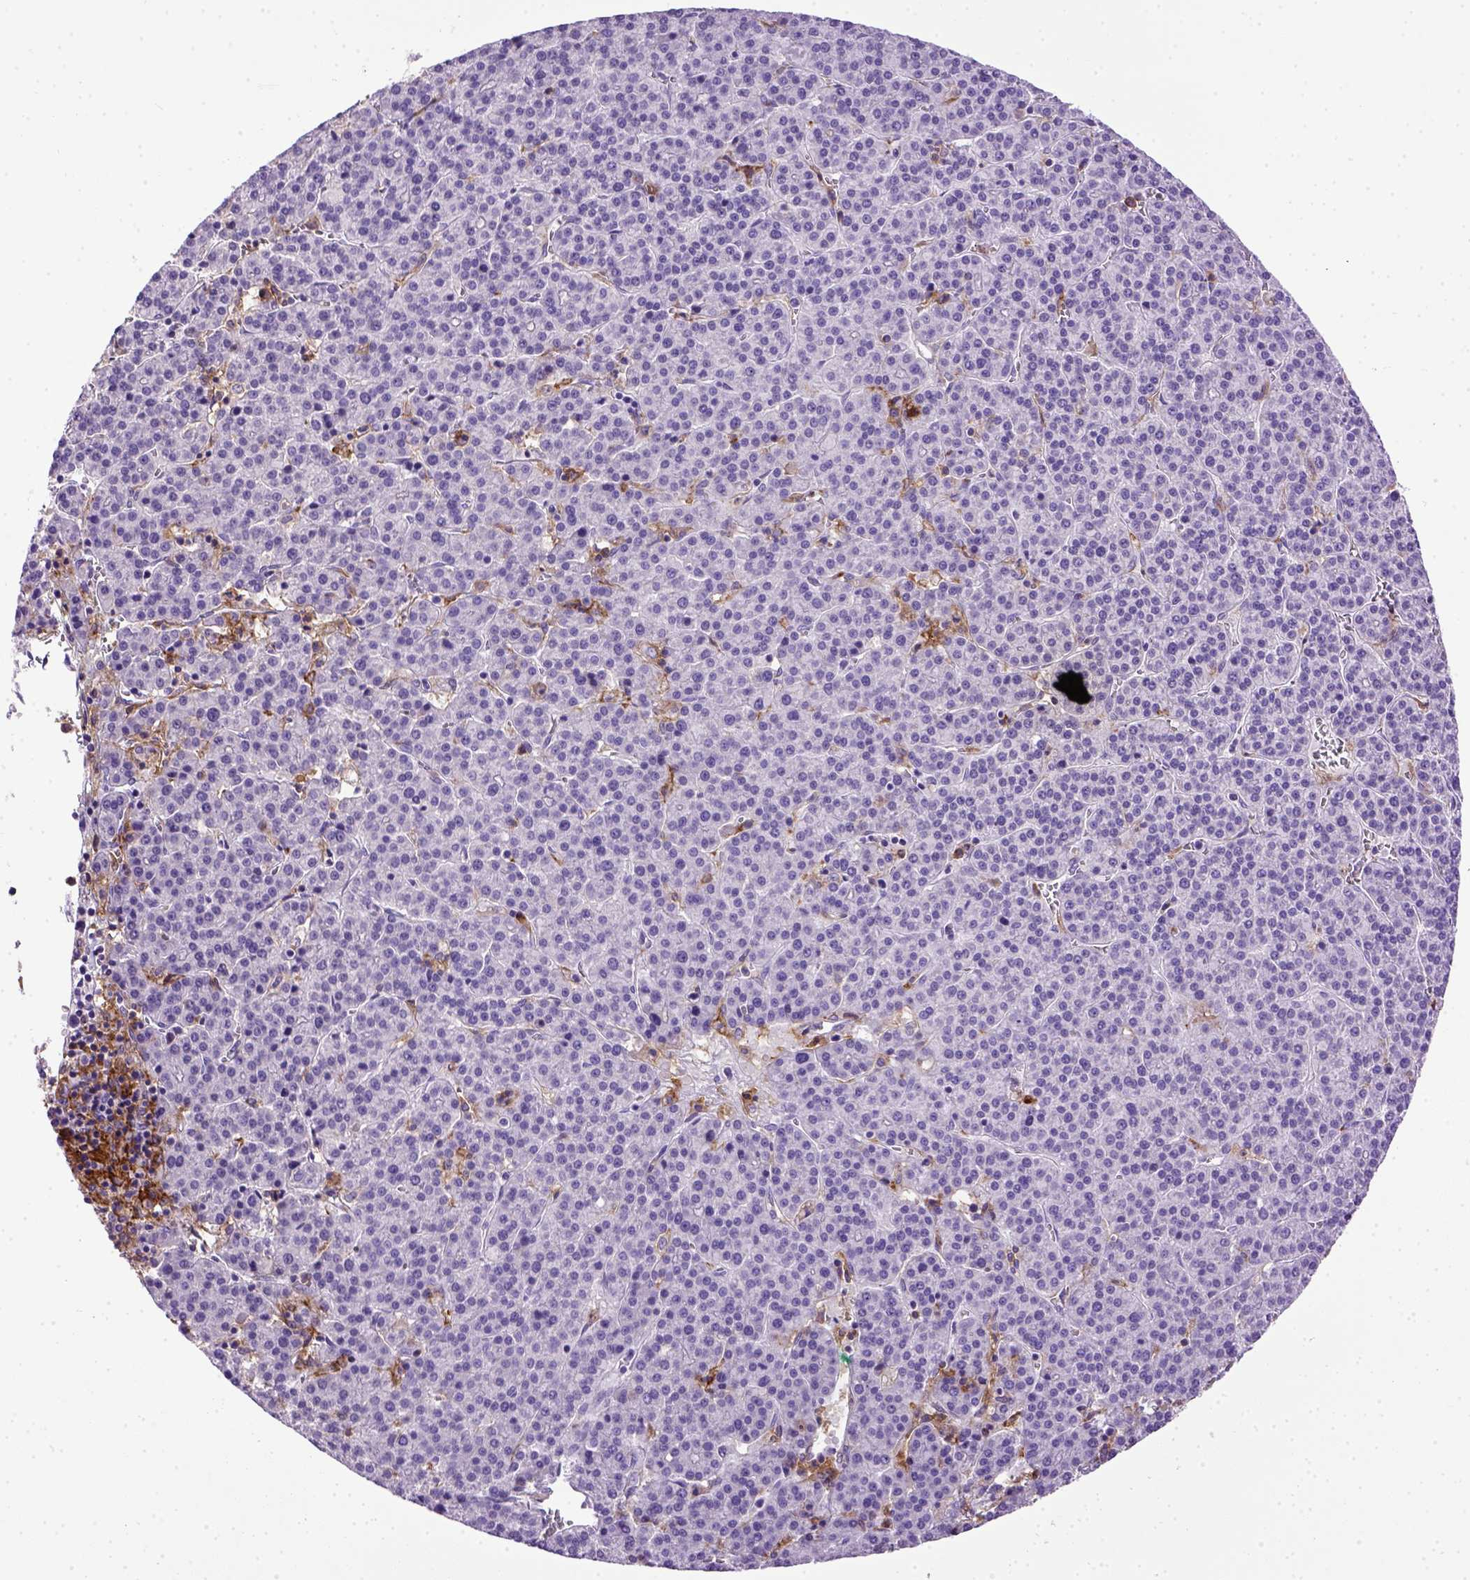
{"staining": {"intensity": "negative", "quantity": "none", "location": "none"}, "tissue": "liver cancer", "cell_type": "Tumor cells", "image_type": "cancer", "snomed": [{"axis": "morphology", "description": "Carcinoma, Hepatocellular, NOS"}, {"axis": "topography", "description": "Liver"}], "caption": "Human liver hepatocellular carcinoma stained for a protein using immunohistochemistry (IHC) shows no positivity in tumor cells.", "gene": "ITGAX", "patient": {"sex": "female", "age": 58}}